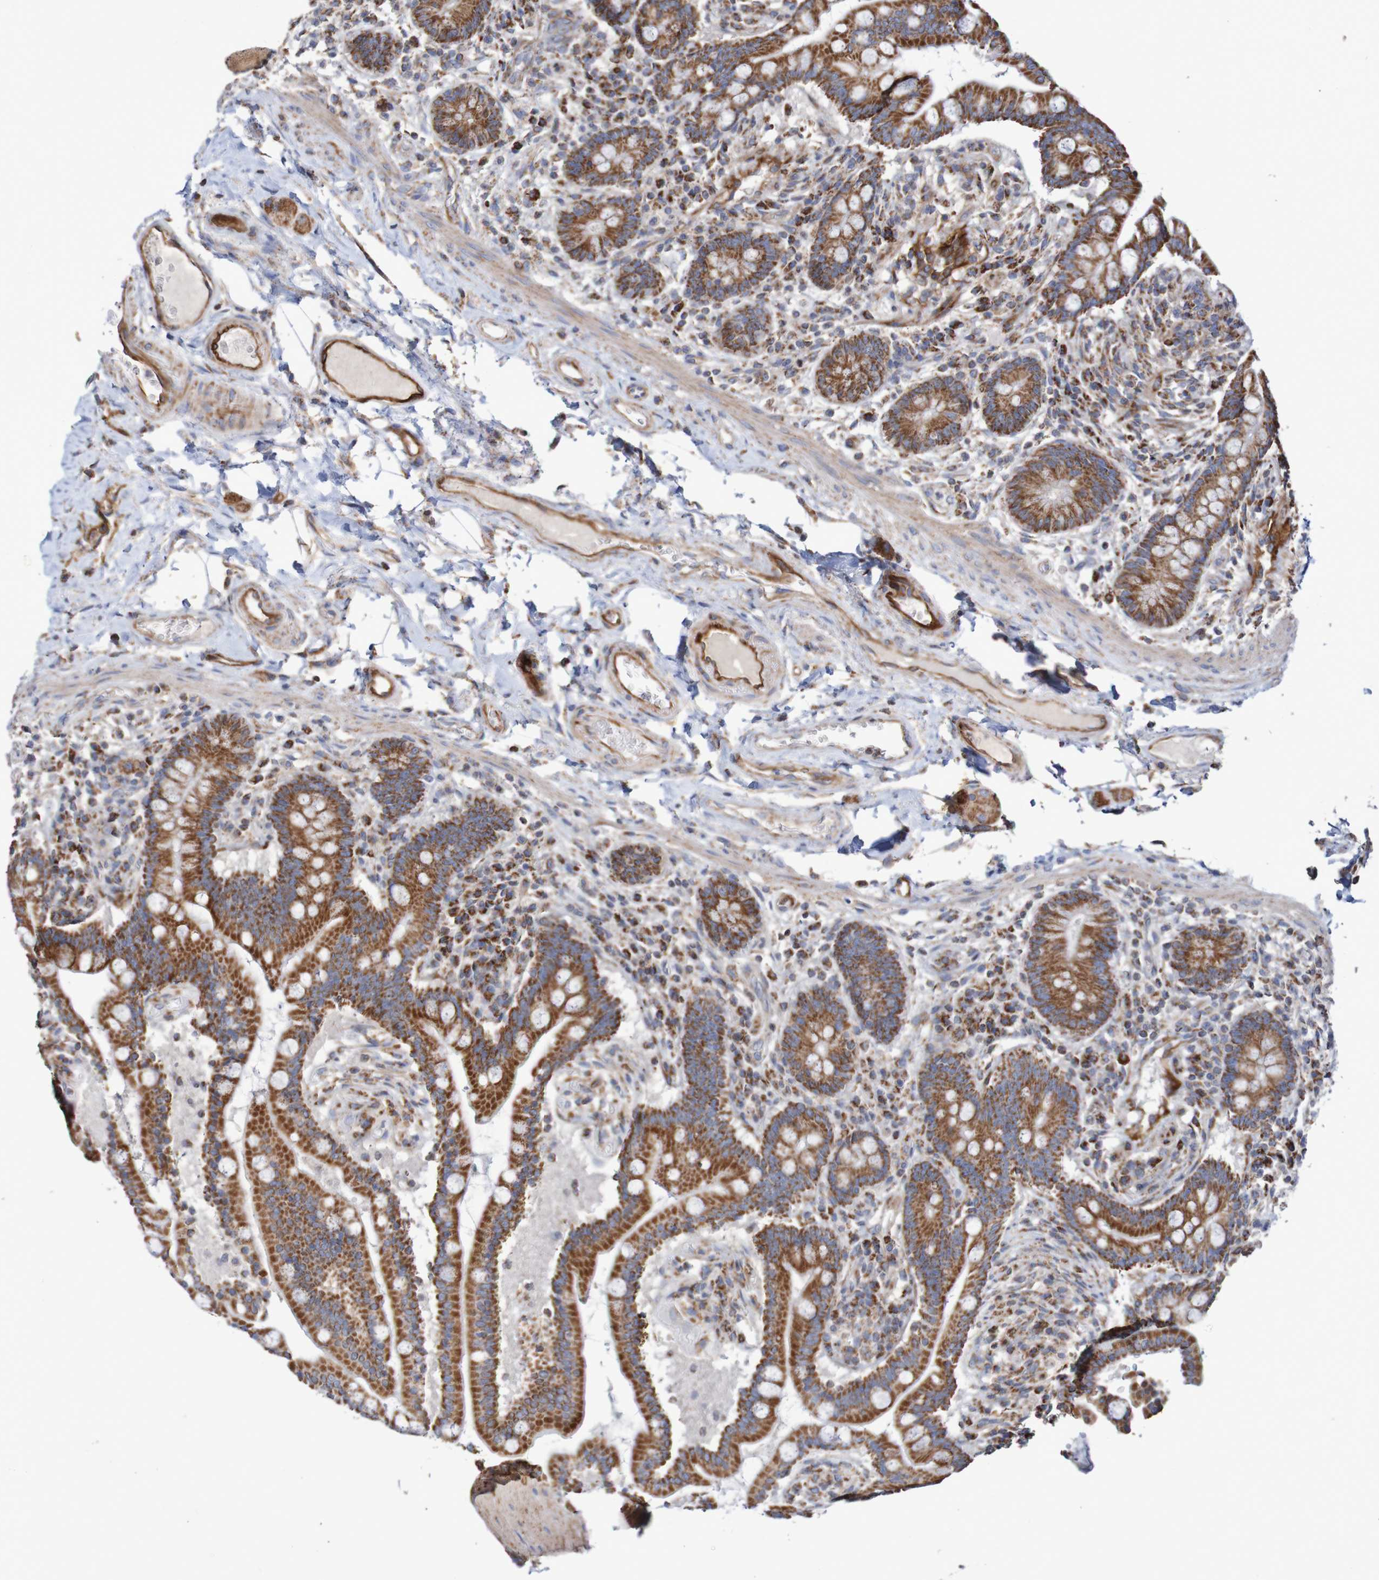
{"staining": {"intensity": "strong", "quantity": ">75%", "location": "cytoplasmic/membranous"}, "tissue": "colon", "cell_type": "Endothelial cells", "image_type": "normal", "snomed": [{"axis": "morphology", "description": "Normal tissue, NOS"}, {"axis": "topography", "description": "Colon"}], "caption": "A high amount of strong cytoplasmic/membranous positivity is appreciated in about >75% of endothelial cells in unremarkable colon. The protein of interest is shown in brown color, while the nuclei are stained blue.", "gene": "MMEL1", "patient": {"sex": "male", "age": 73}}